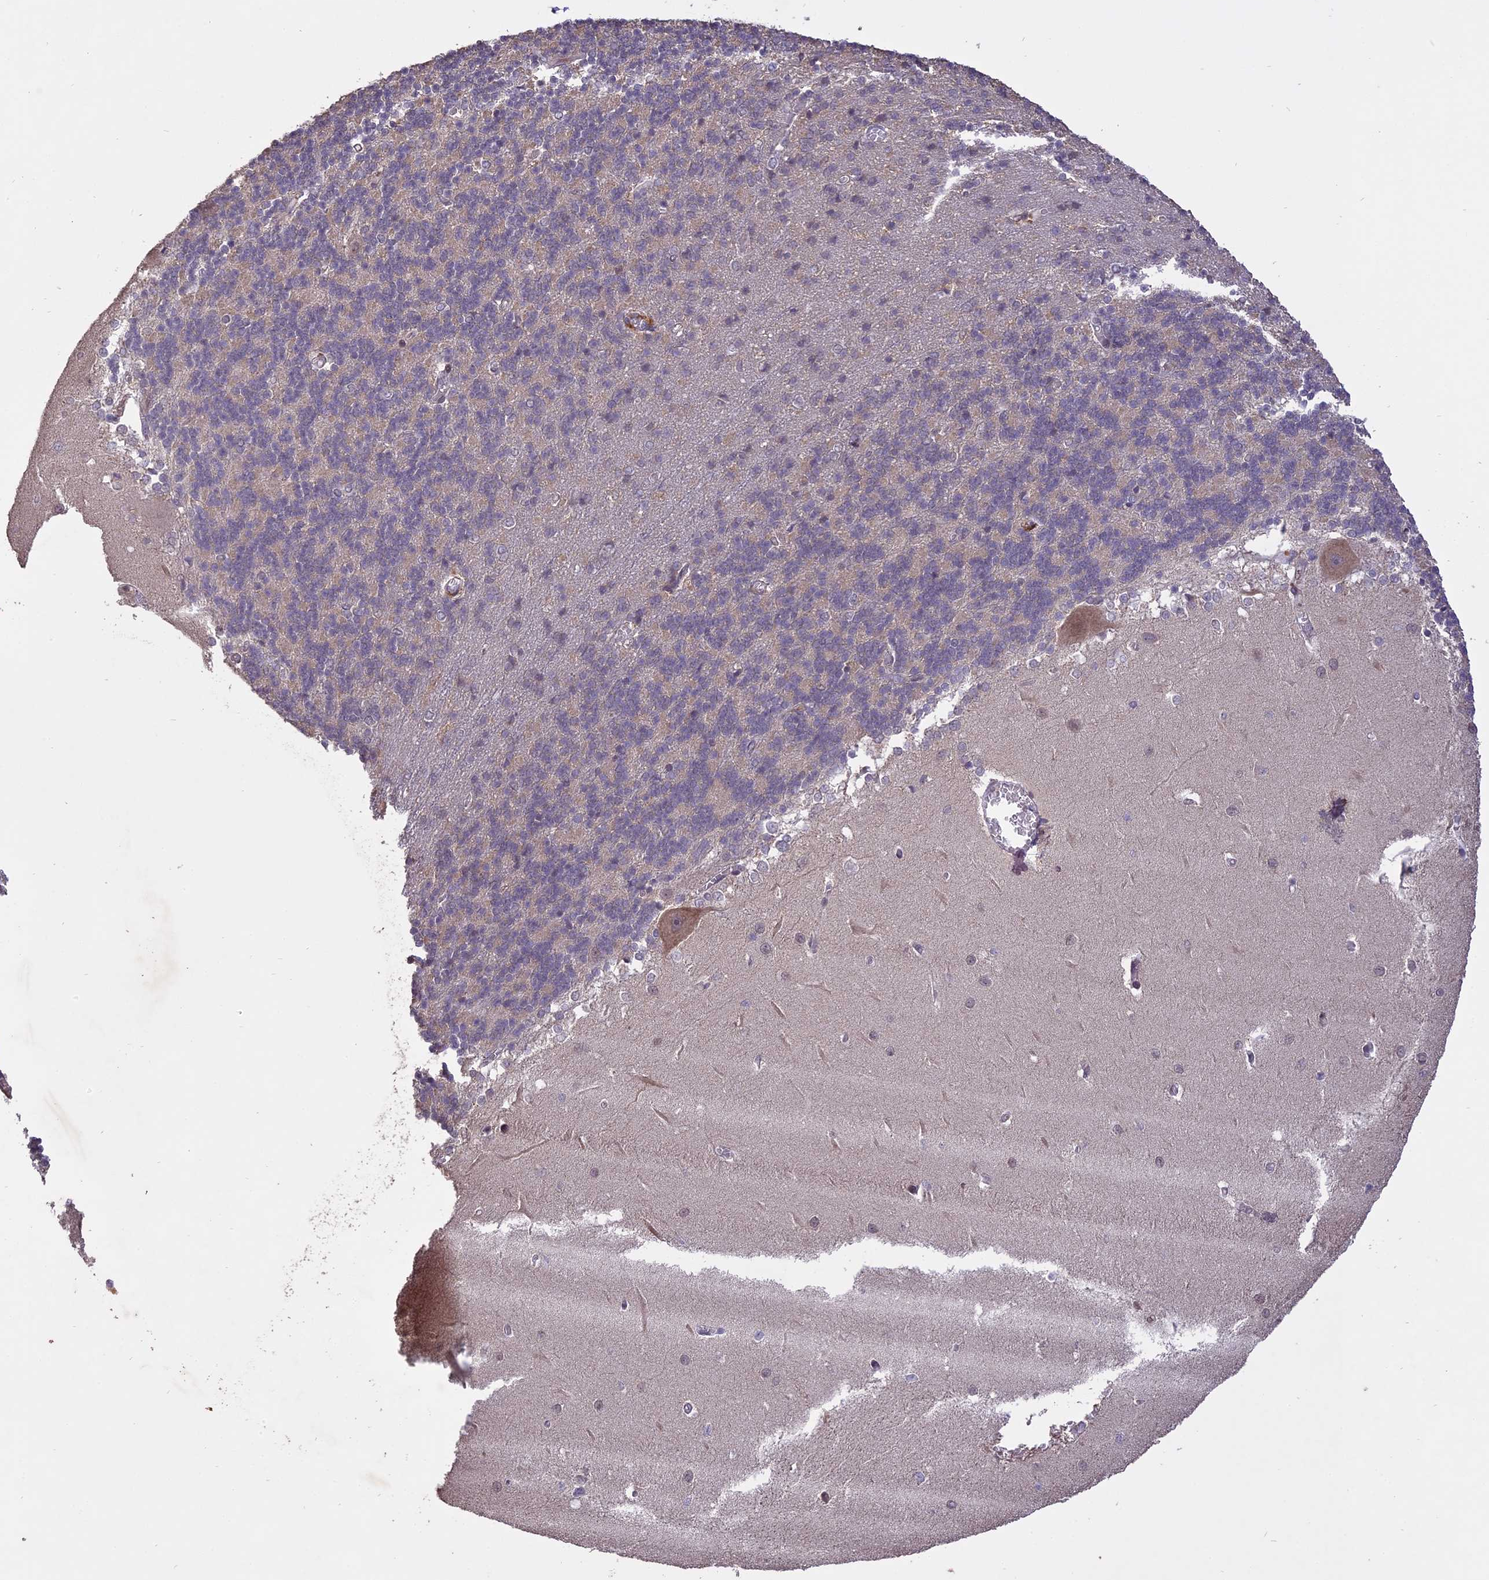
{"staining": {"intensity": "weak", "quantity": "25%-75%", "location": "cytoplasmic/membranous"}, "tissue": "cerebellum", "cell_type": "Cells in granular layer", "image_type": "normal", "snomed": [{"axis": "morphology", "description": "Normal tissue, NOS"}, {"axis": "topography", "description": "Cerebellum"}], "caption": "DAB immunohistochemical staining of normal cerebellum shows weak cytoplasmic/membranous protein positivity in about 25%-75% of cells in granular layer. (DAB = brown stain, brightfield microscopy at high magnification).", "gene": "TIGD7", "patient": {"sex": "male", "age": 37}}